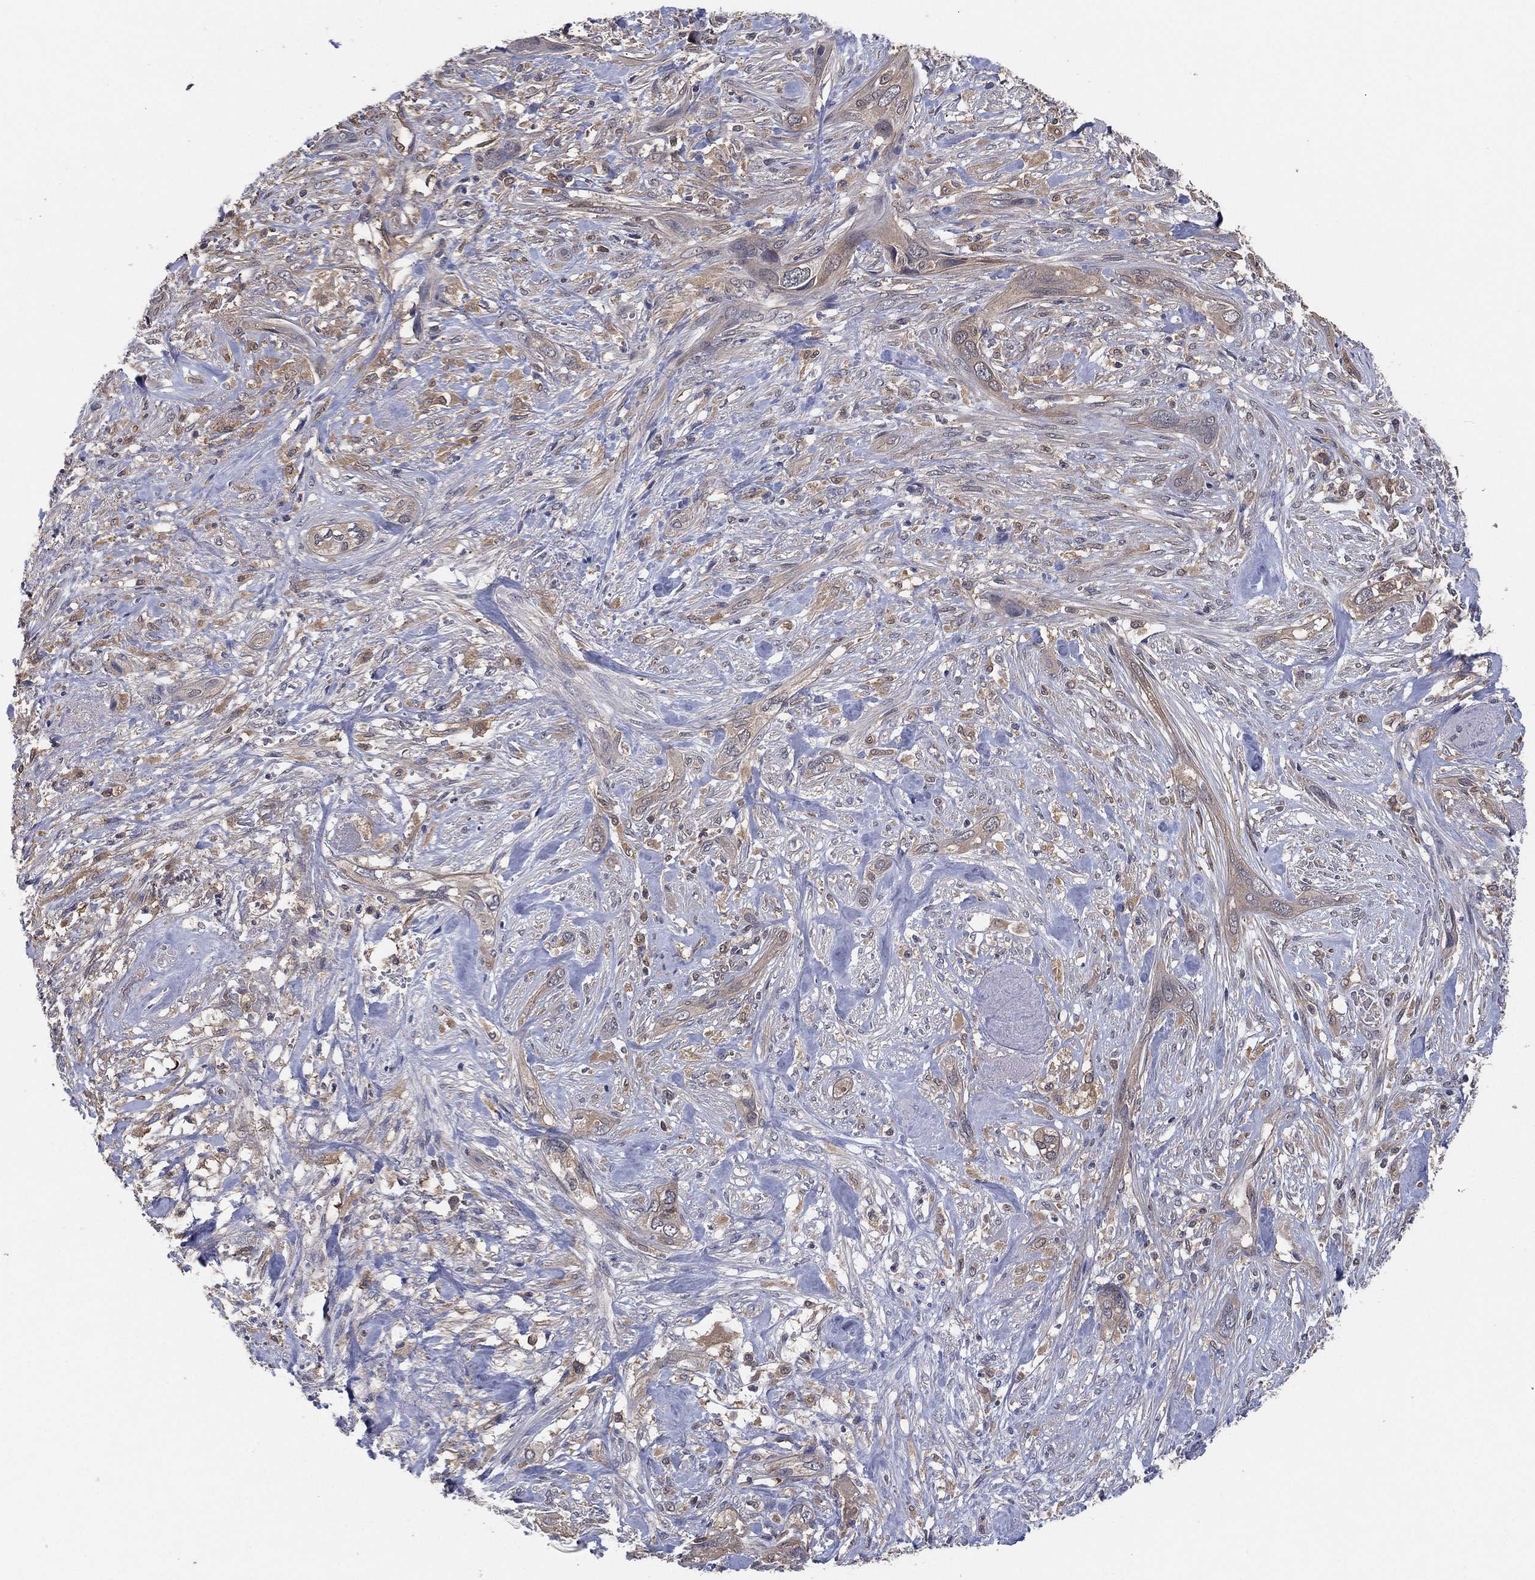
{"staining": {"intensity": "weak", "quantity": "25%-75%", "location": "cytoplasmic/membranous"}, "tissue": "cervical cancer", "cell_type": "Tumor cells", "image_type": "cancer", "snomed": [{"axis": "morphology", "description": "Squamous cell carcinoma, NOS"}, {"axis": "topography", "description": "Cervix"}], "caption": "This histopathology image shows immunohistochemistry staining of cervical cancer, with low weak cytoplasmic/membranous staining in about 25%-75% of tumor cells.", "gene": "PSMG4", "patient": {"sex": "female", "age": 57}}